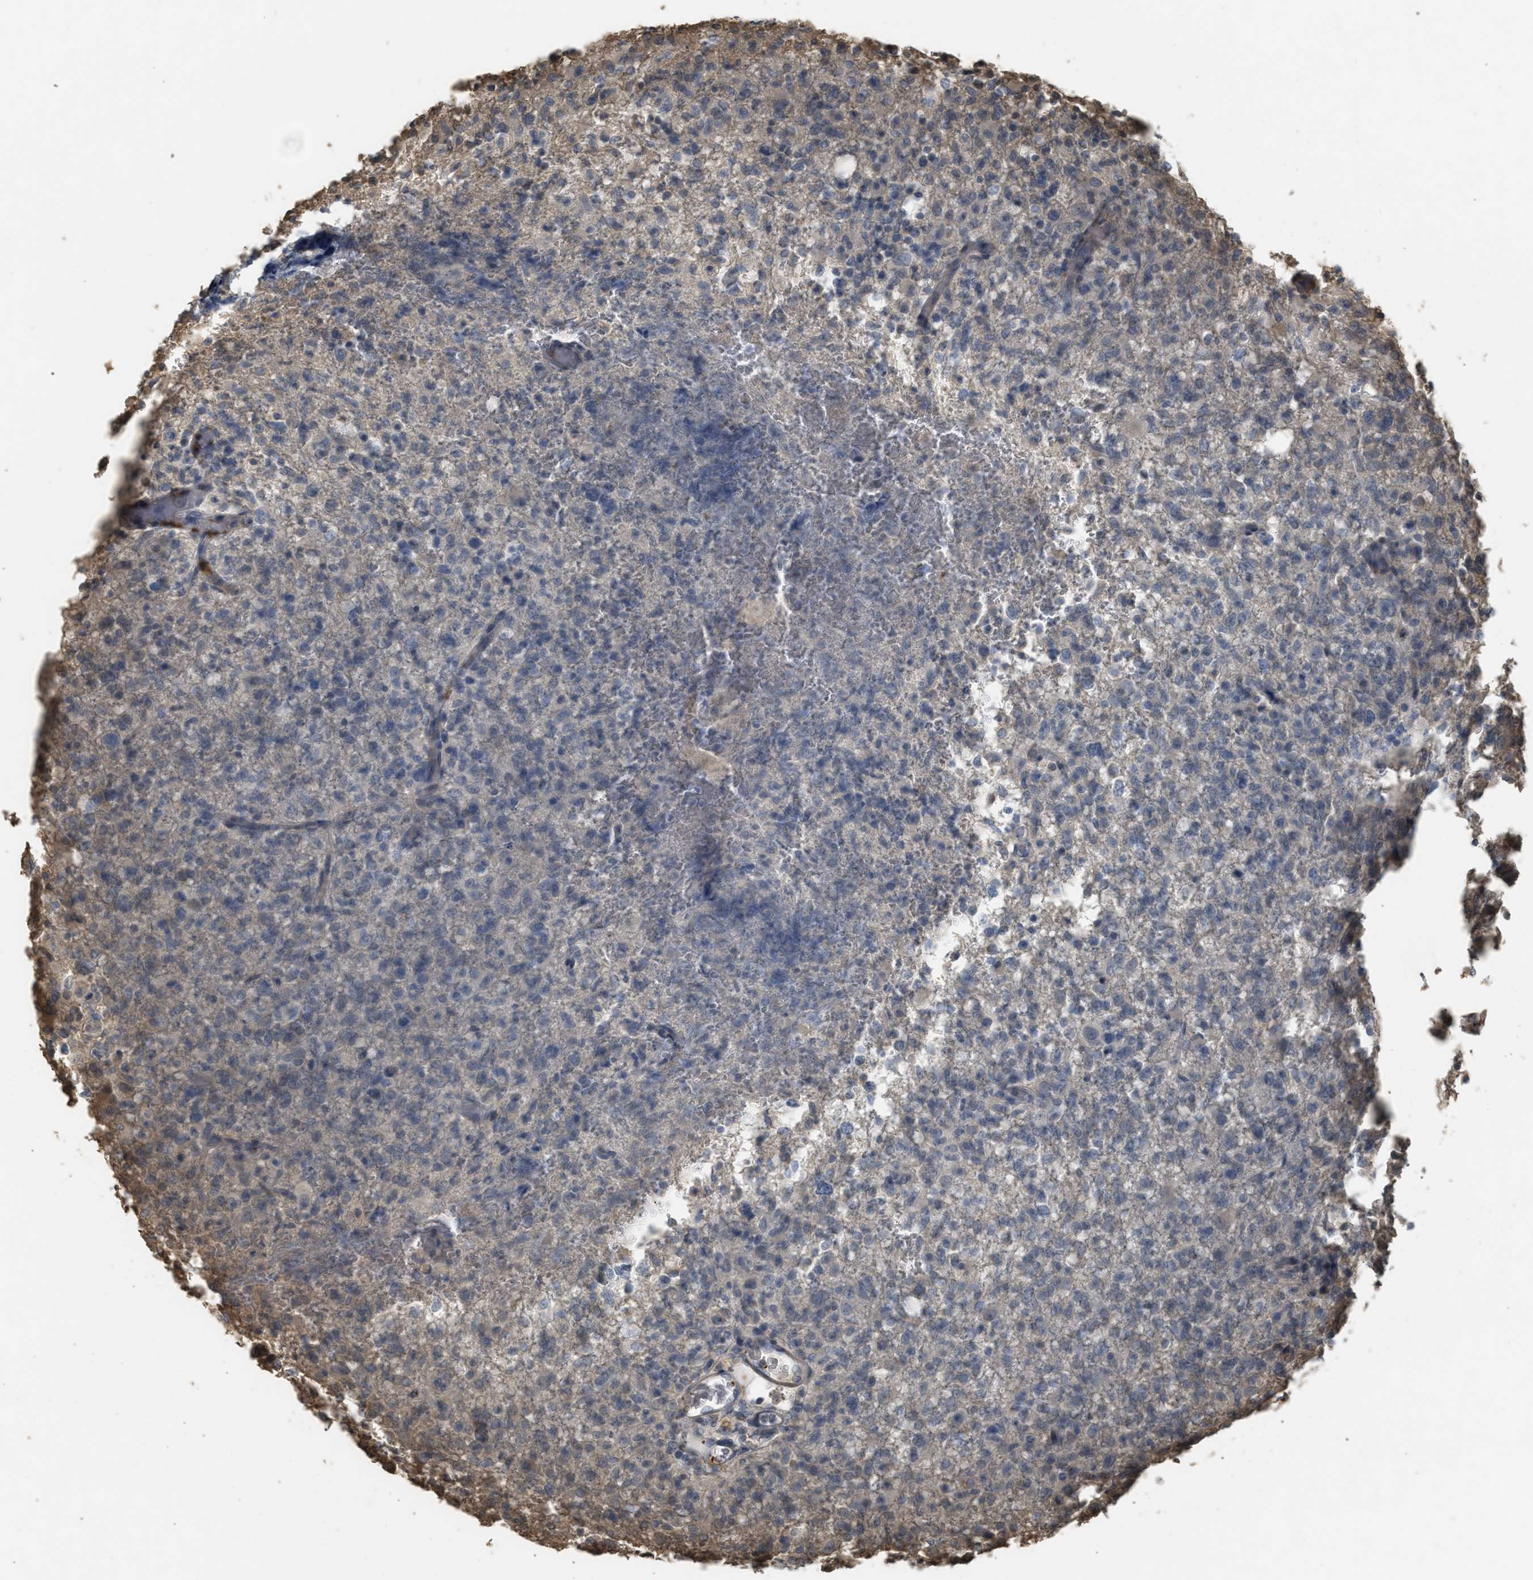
{"staining": {"intensity": "negative", "quantity": "none", "location": "none"}, "tissue": "glioma", "cell_type": "Tumor cells", "image_type": "cancer", "snomed": [{"axis": "morphology", "description": "Glioma, malignant, High grade"}, {"axis": "topography", "description": "Brain"}], "caption": "The immunohistochemistry (IHC) histopathology image has no significant expression in tumor cells of high-grade glioma (malignant) tissue.", "gene": "ARHGDIA", "patient": {"sex": "female", "age": 57}}